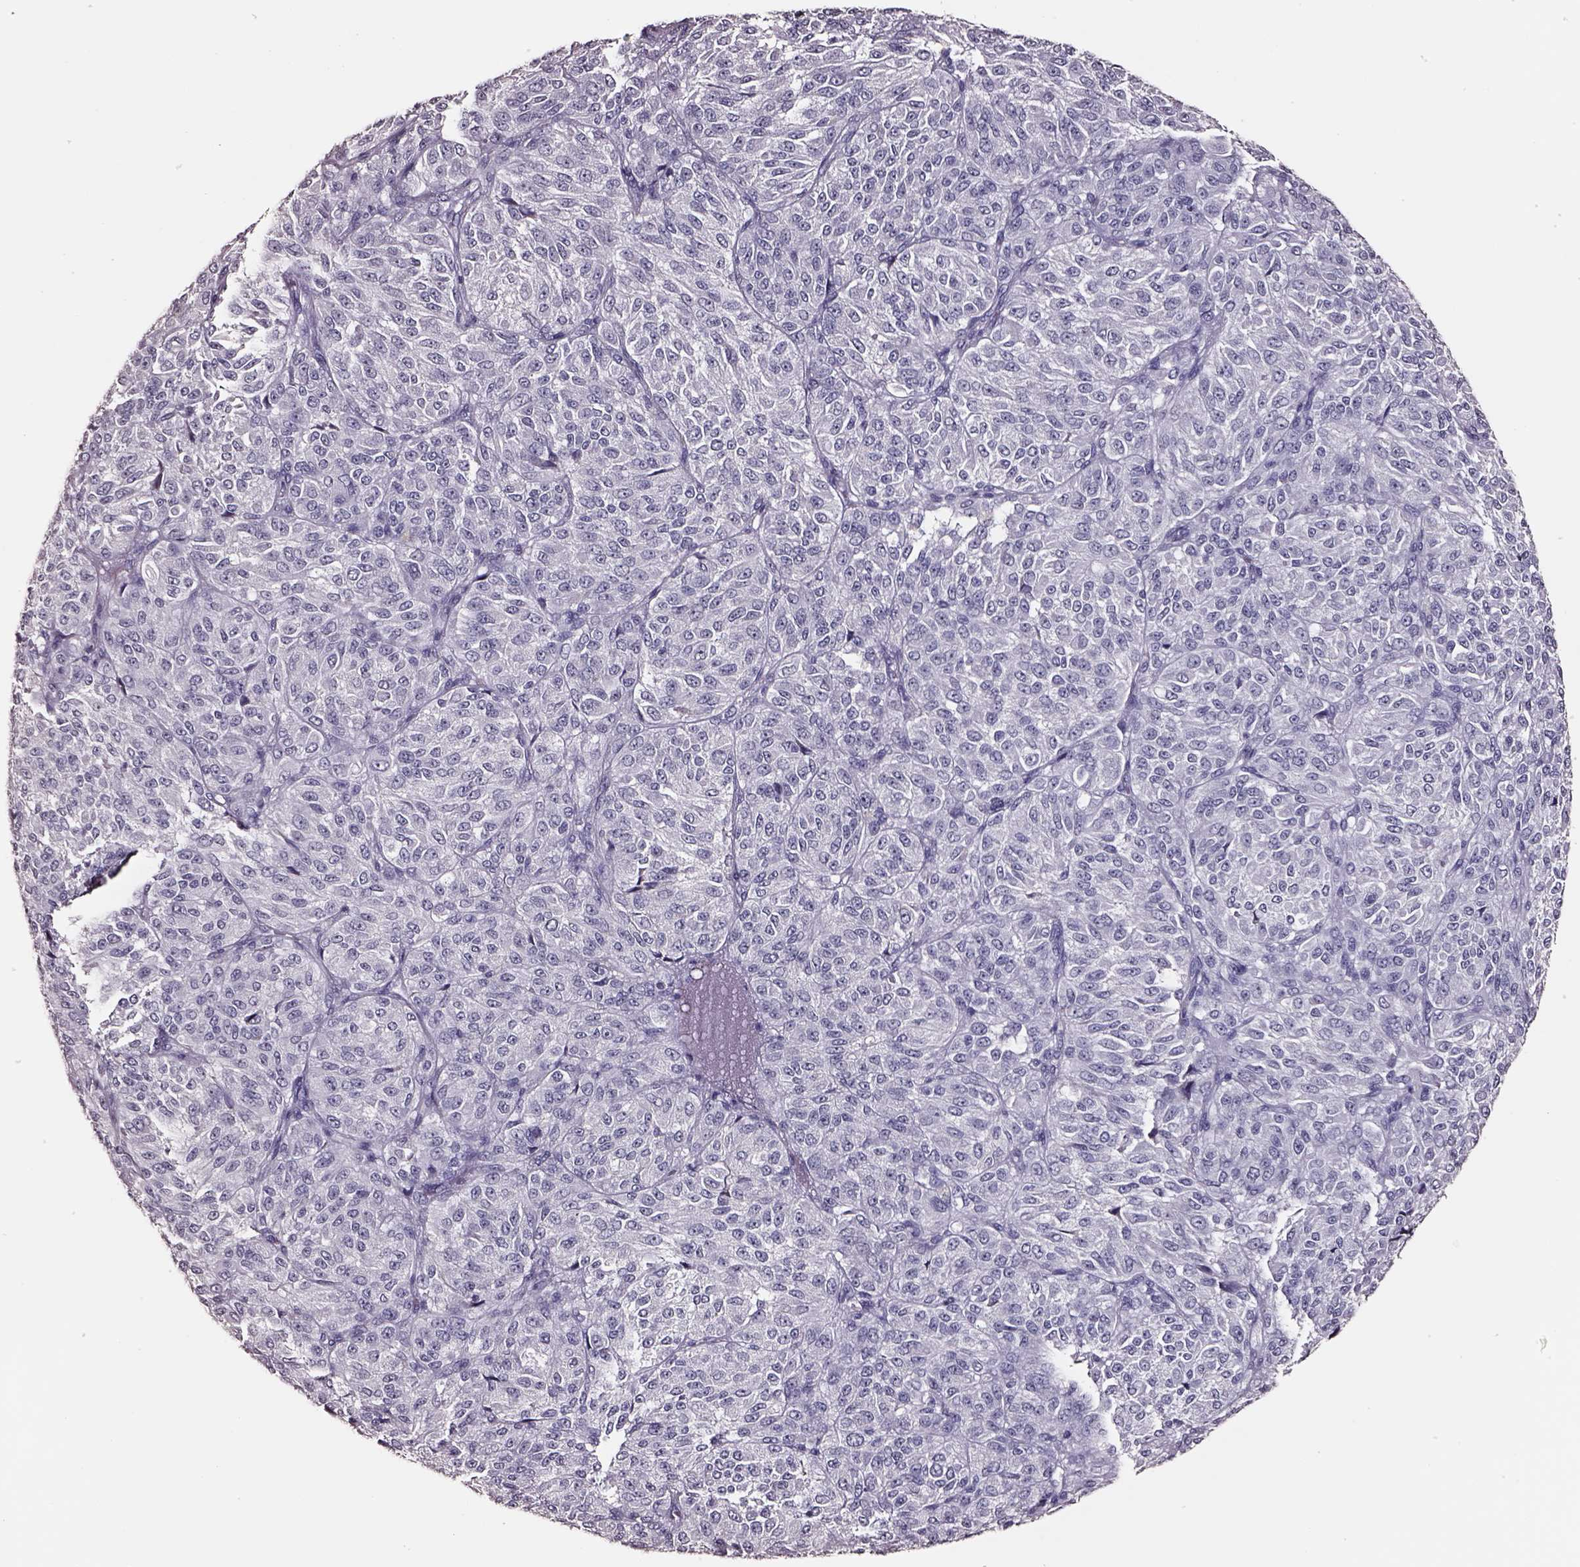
{"staining": {"intensity": "negative", "quantity": "none", "location": "none"}, "tissue": "melanoma", "cell_type": "Tumor cells", "image_type": "cancer", "snomed": [{"axis": "morphology", "description": "Malignant melanoma, Metastatic site"}, {"axis": "topography", "description": "Brain"}], "caption": "Tumor cells show no significant positivity in malignant melanoma (metastatic site).", "gene": "SMIM17", "patient": {"sex": "female", "age": 56}}